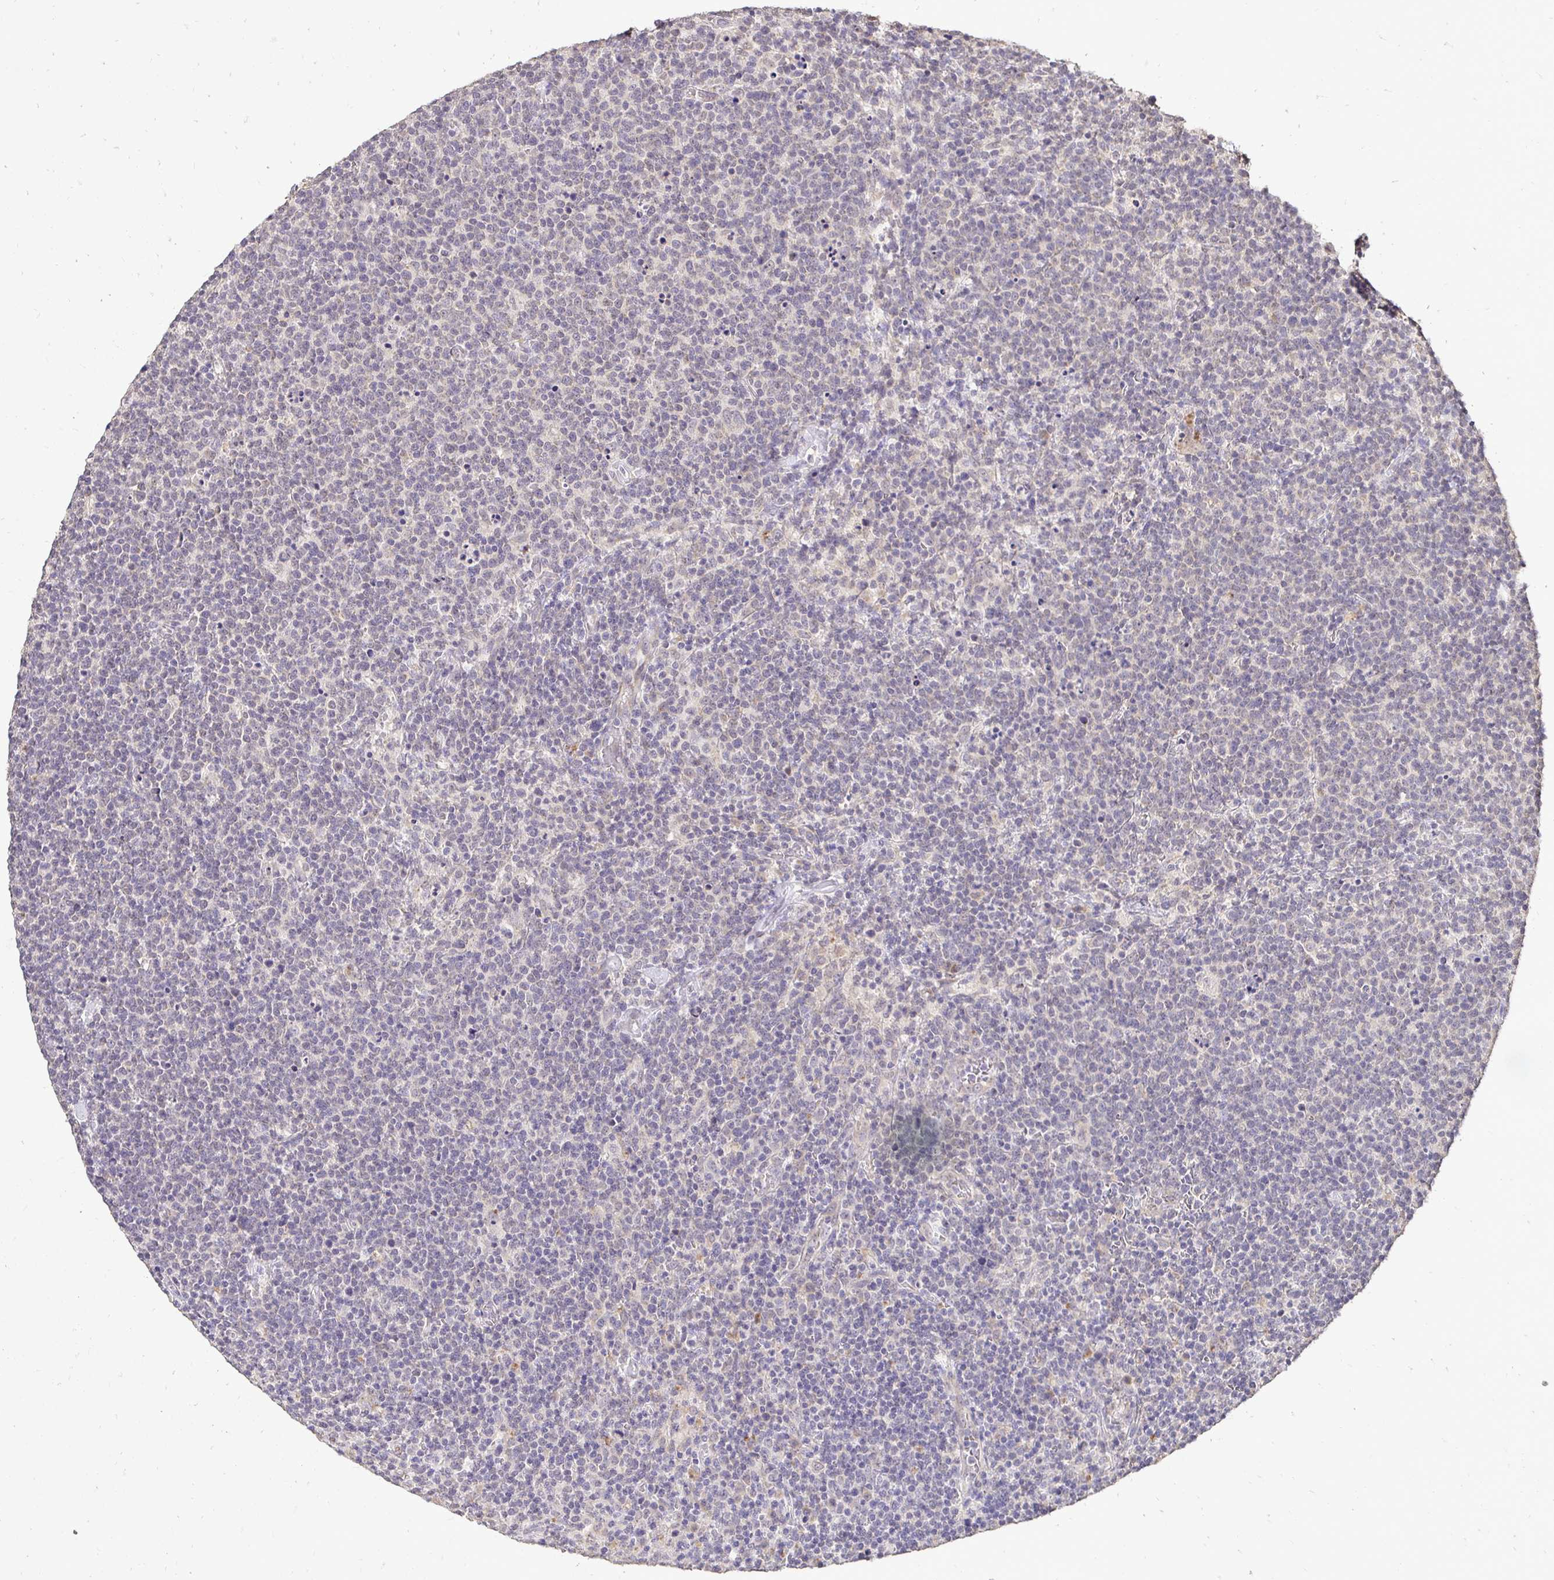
{"staining": {"intensity": "negative", "quantity": "none", "location": "none"}, "tissue": "lymphoma", "cell_type": "Tumor cells", "image_type": "cancer", "snomed": [{"axis": "morphology", "description": "Malignant lymphoma, non-Hodgkin's type, High grade"}, {"axis": "topography", "description": "Lymph node"}], "caption": "Tumor cells are negative for brown protein staining in lymphoma. (Immunohistochemistry, brightfield microscopy, high magnification).", "gene": "RHEBL1", "patient": {"sex": "male", "age": 61}}